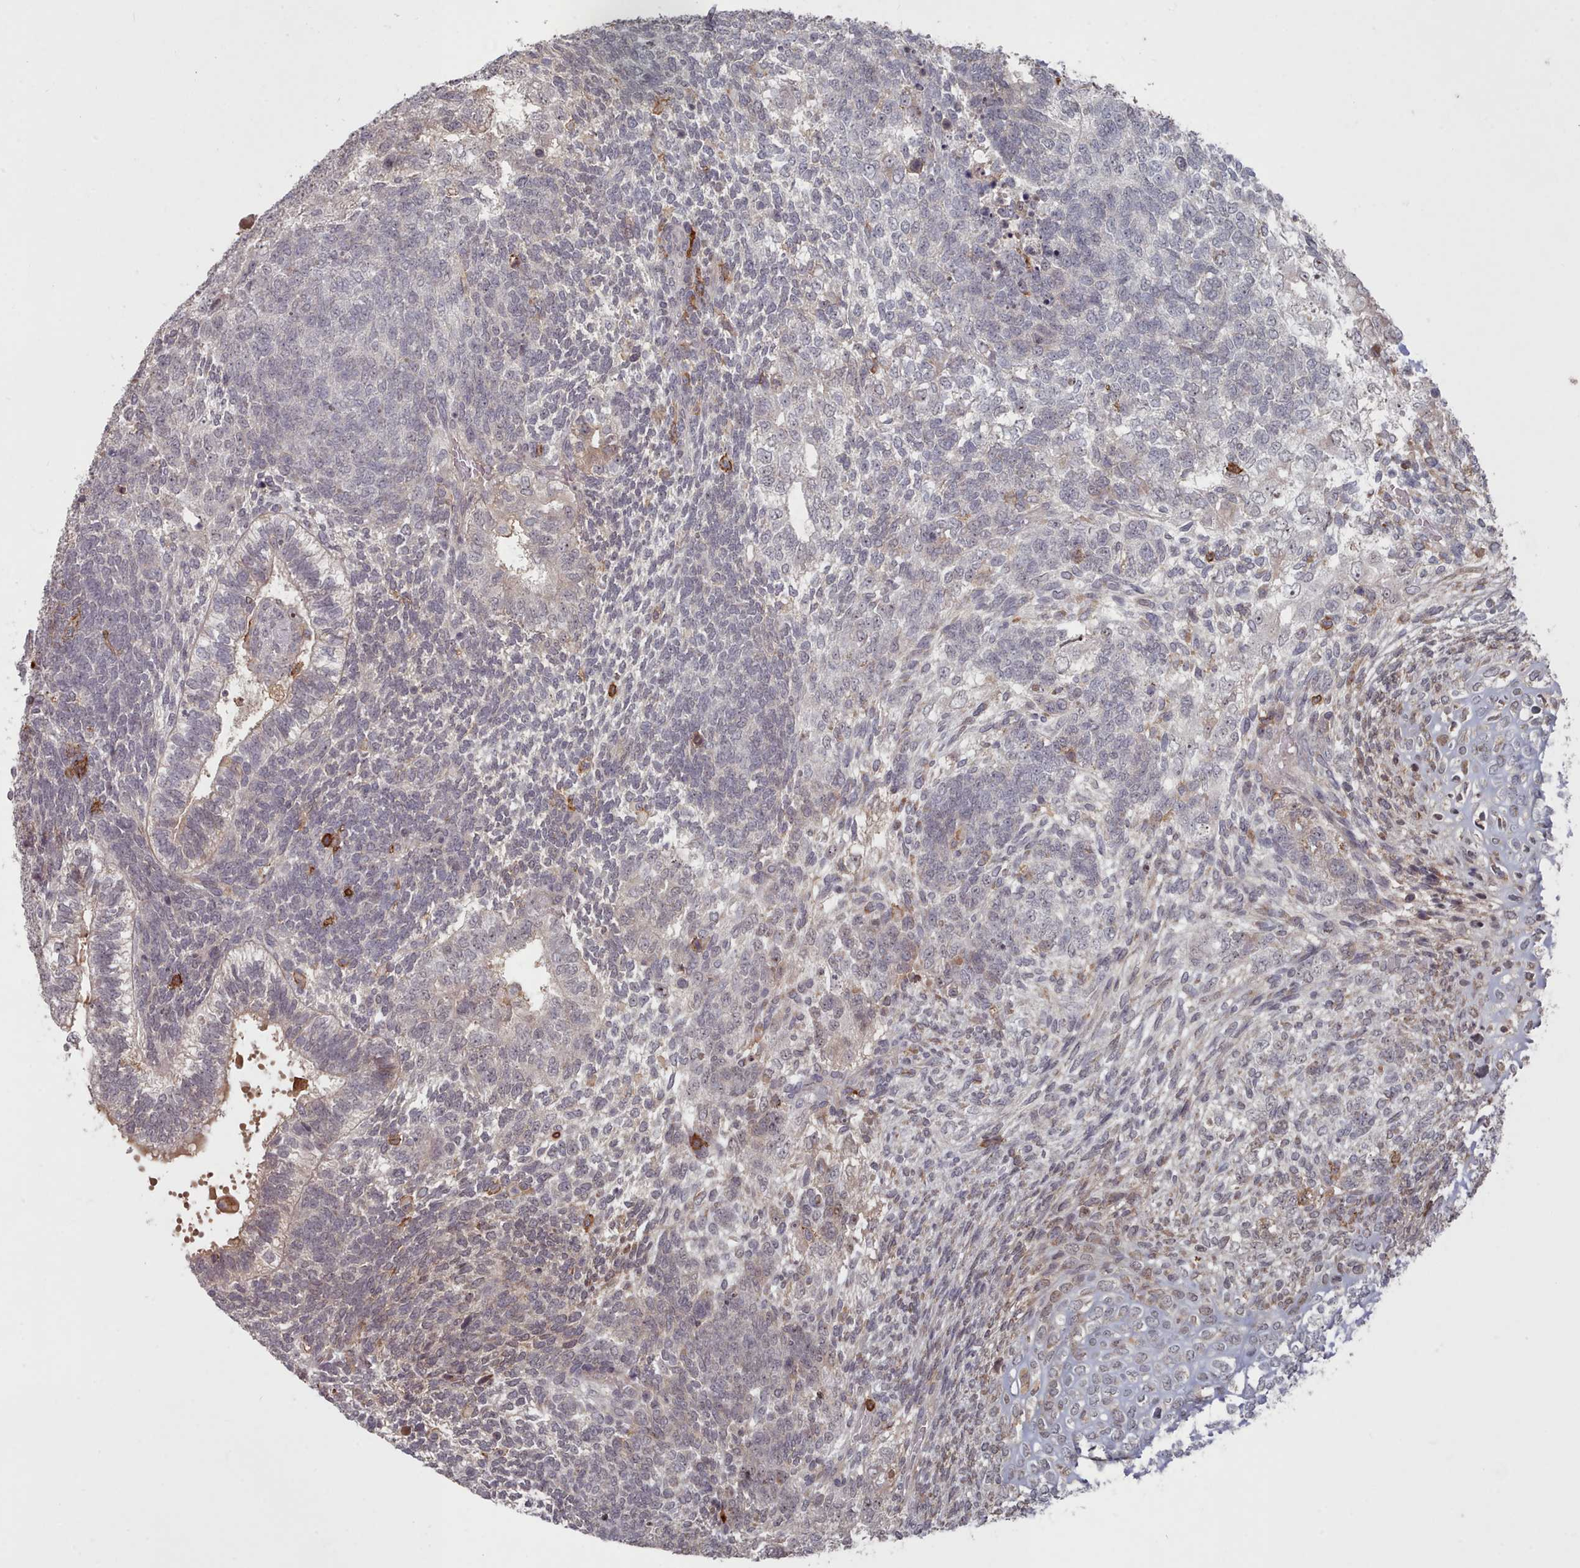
{"staining": {"intensity": "negative", "quantity": "none", "location": "none"}, "tissue": "testis cancer", "cell_type": "Tumor cells", "image_type": "cancer", "snomed": [{"axis": "morphology", "description": "Carcinoma, Embryonal, NOS"}, {"axis": "topography", "description": "Testis"}], "caption": "Immunohistochemical staining of human testis embryonal carcinoma displays no significant positivity in tumor cells. (Brightfield microscopy of DAB (3,3'-diaminobenzidine) IHC at high magnification).", "gene": "COL8A2", "patient": {"sex": "male", "age": 23}}